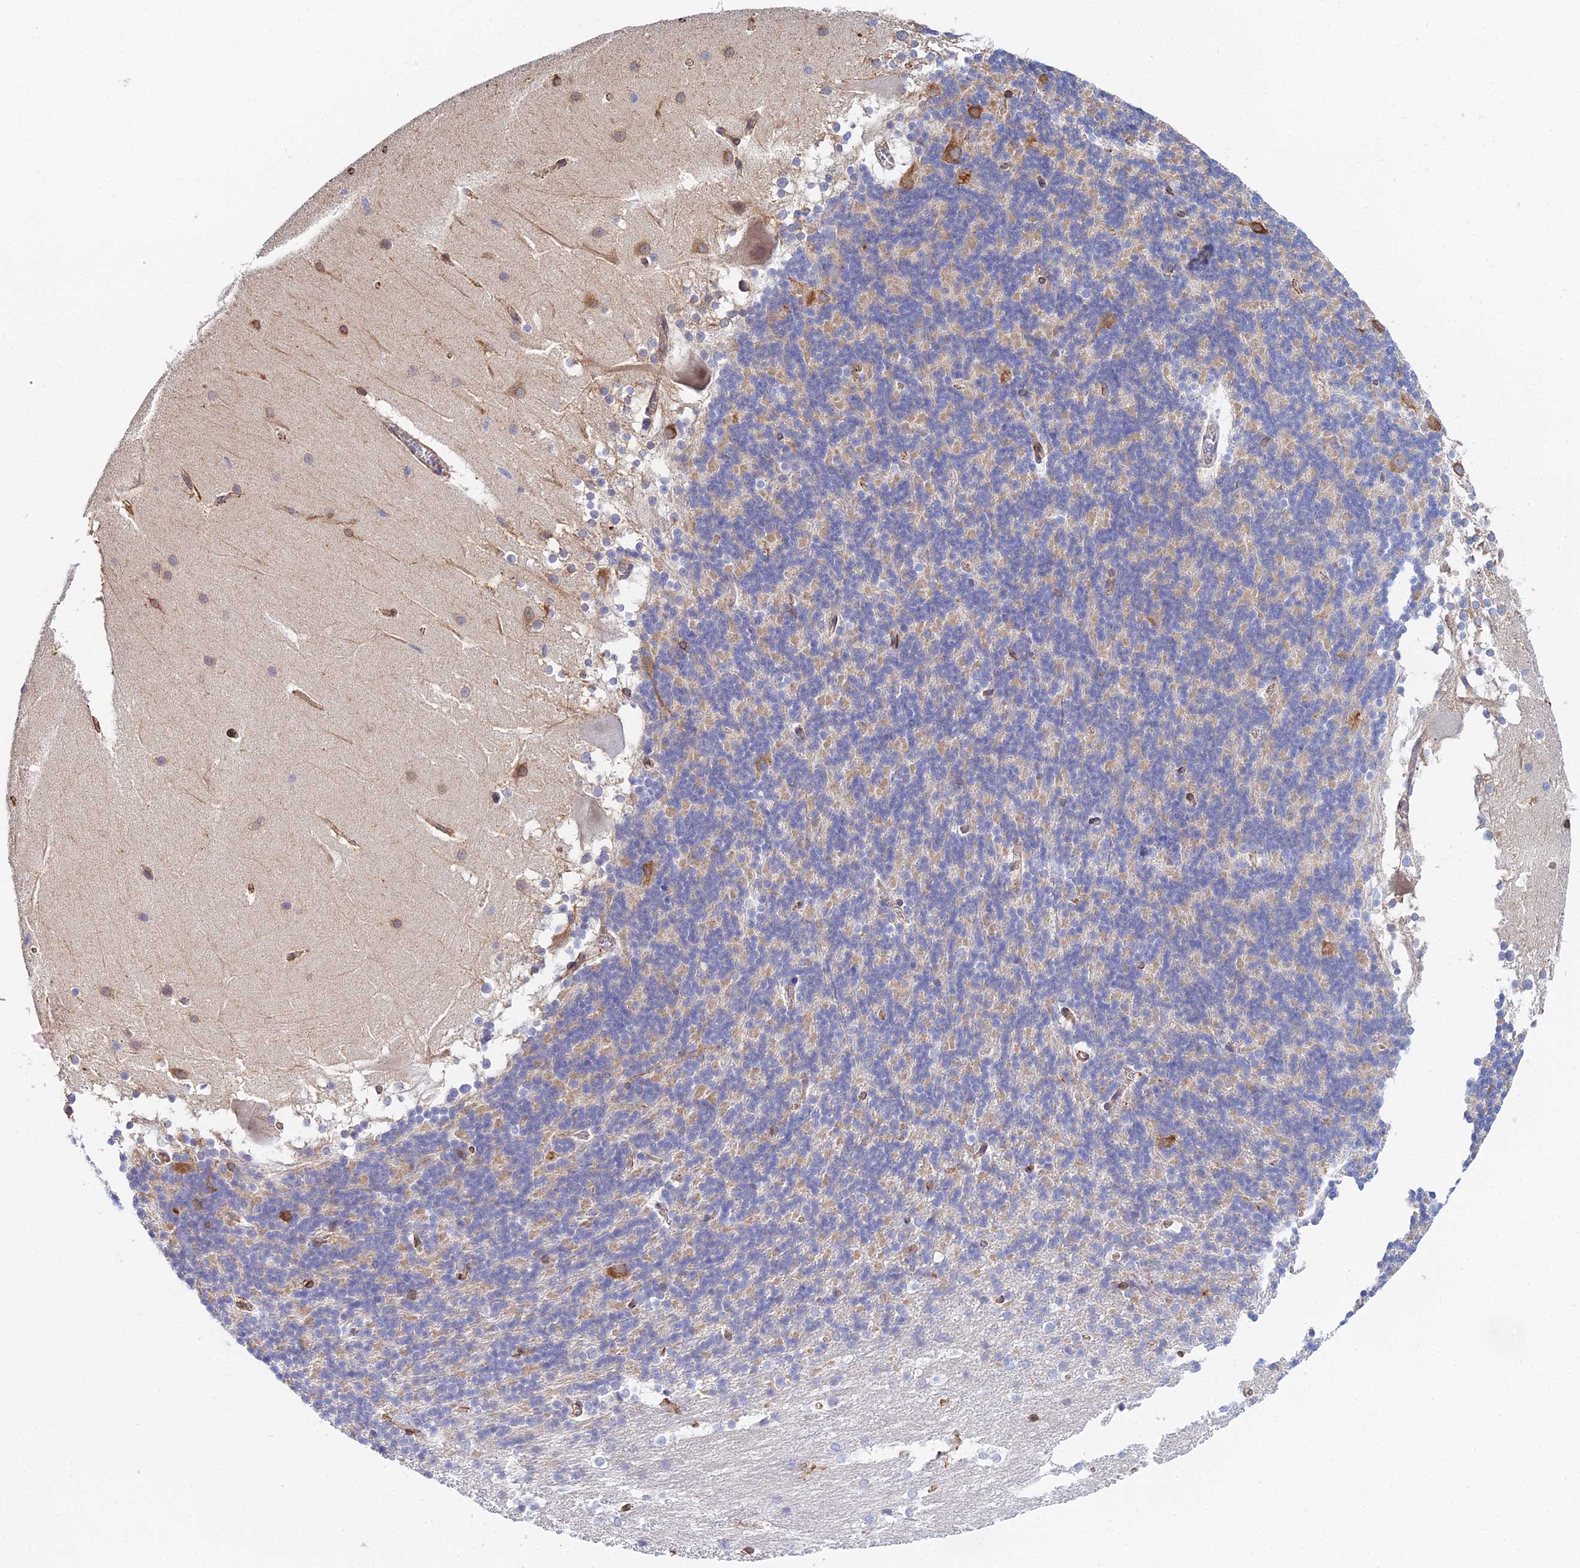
{"staining": {"intensity": "weak", "quantity": "<25%", "location": "cytoplasmic/membranous"}, "tissue": "cerebellum", "cell_type": "Cells in granular layer", "image_type": "normal", "snomed": [{"axis": "morphology", "description": "Normal tissue, NOS"}, {"axis": "topography", "description": "Cerebellum"}], "caption": "Histopathology image shows no protein expression in cells in granular layer of unremarkable cerebellum. The staining was performed using DAB (3,3'-diaminobenzidine) to visualize the protein expression in brown, while the nuclei were stained in blue with hematoxylin (Magnification: 20x).", "gene": "MXRA7", "patient": {"sex": "female", "age": 19}}